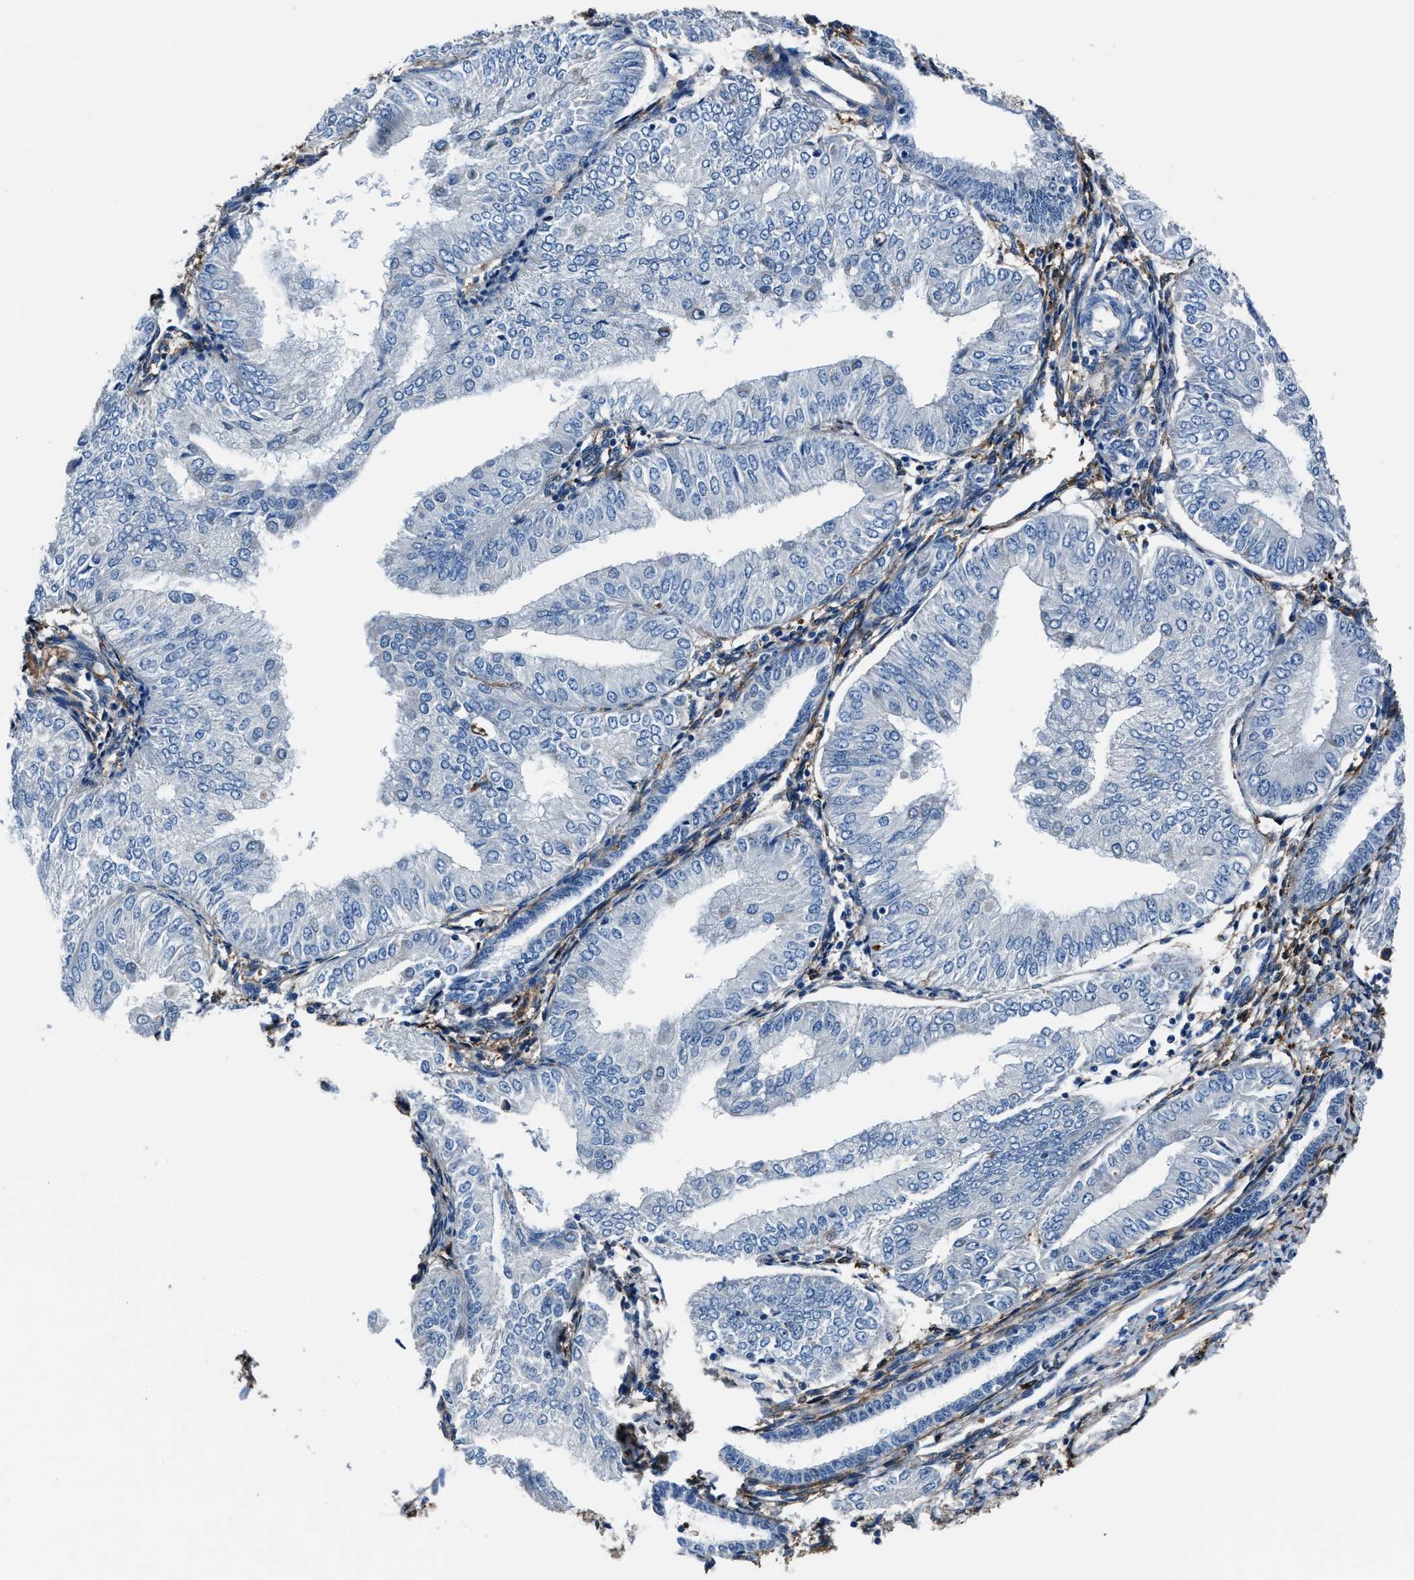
{"staining": {"intensity": "negative", "quantity": "none", "location": "none"}, "tissue": "endometrial cancer", "cell_type": "Tumor cells", "image_type": "cancer", "snomed": [{"axis": "morphology", "description": "Adenocarcinoma, NOS"}, {"axis": "topography", "description": "Endometrium"}], "caption": "The histopathology image reveals no staining of tumor cells in endometrial cancer.", "gene": "FTL", "patient": {"sex": "female", "age": 53}}